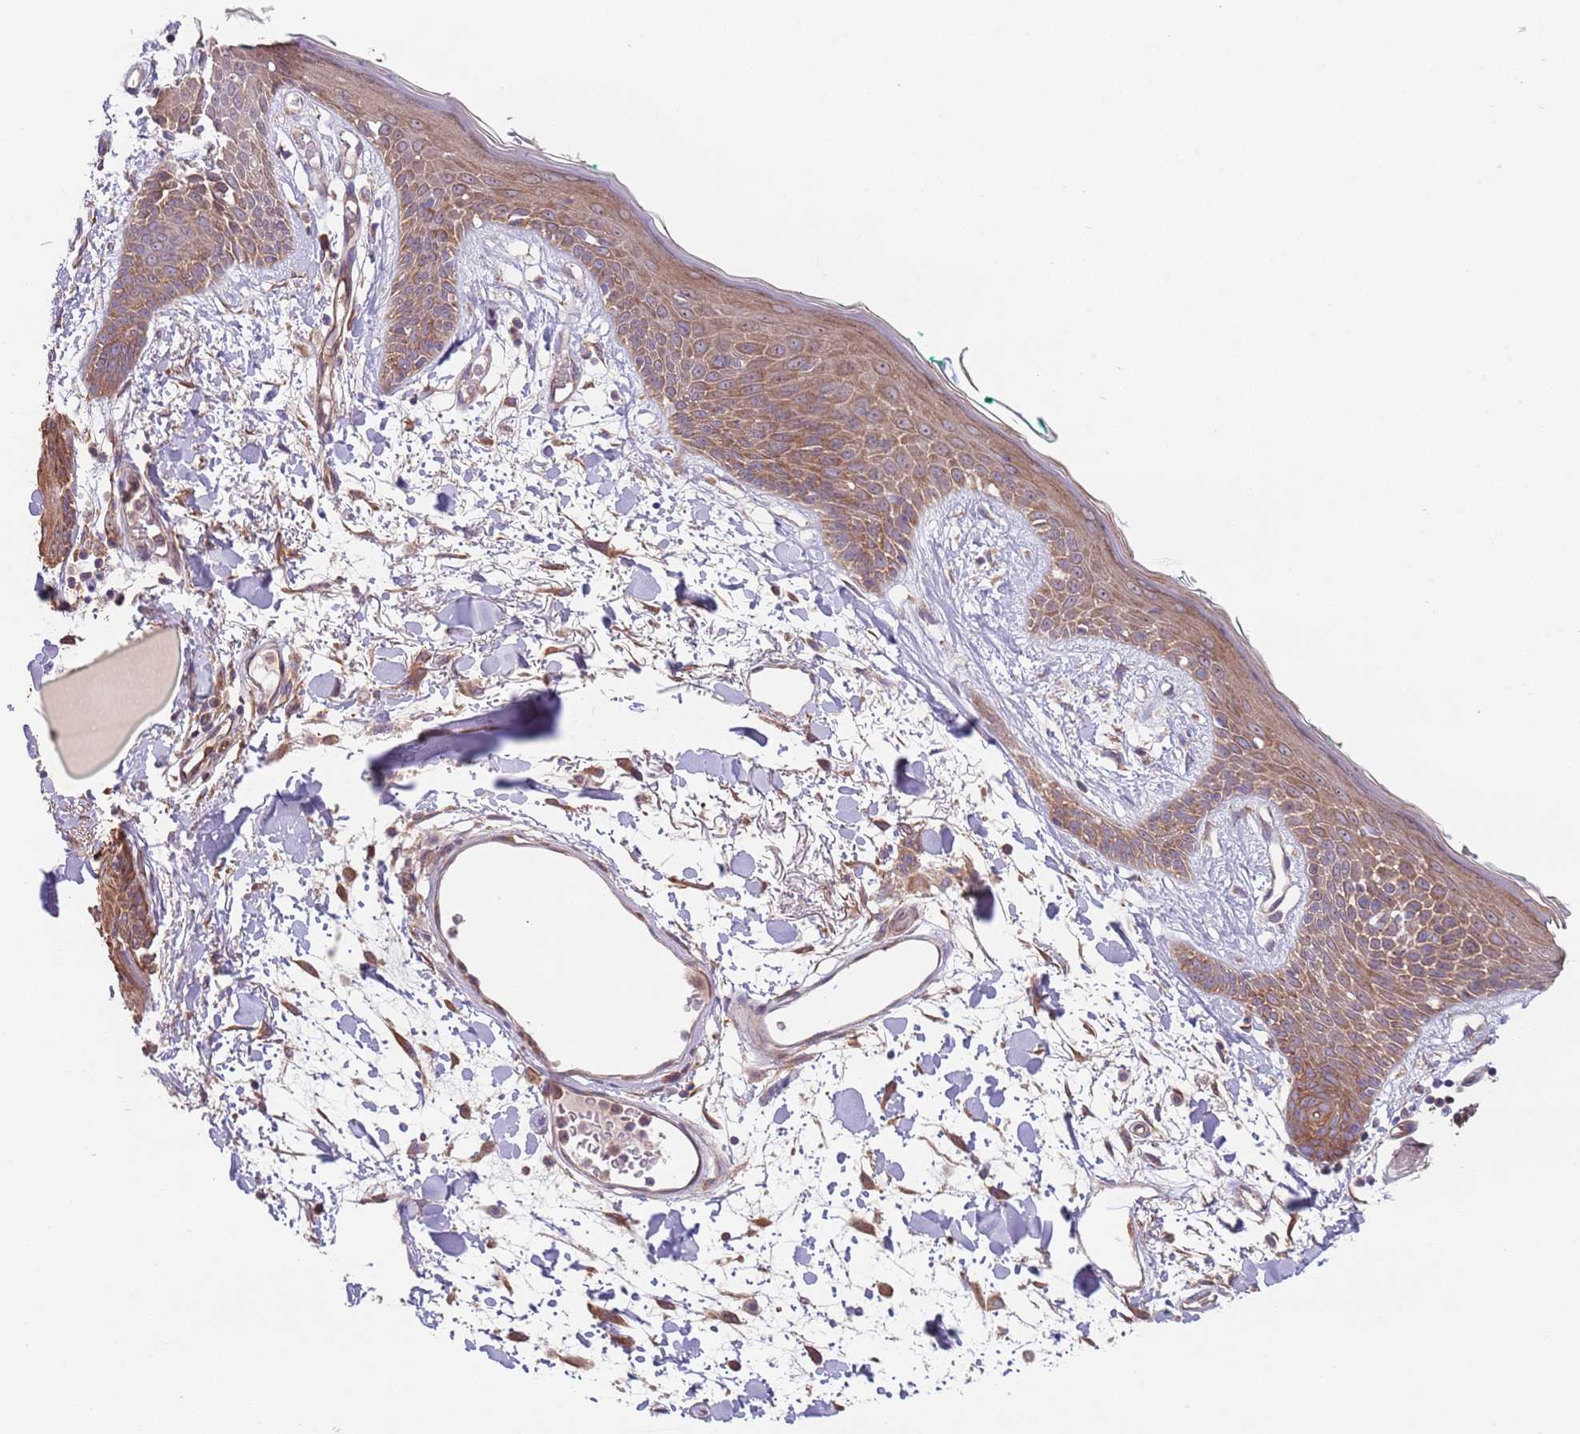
{"staining": {"intensity": "moderate", "quantity": ">75%", "location": "cytoplasmic/membranous"}, "tissue": "skin", "cell_type": "Fibroblasts", "image_type": "normal", "snomed": [{"axis": "morphology", "description": "Normal tissue, NOS"}, {"axis": "topography", "description": "Skin"}], "caption": "Immunohistochemistry (IHC) micrograph of normal skin: skin stained using immunohistochemistry reveals medium levels of moderate protein expression localized specifically in the cytoplasmic/membranous of fibroblasts, appearing as a cytoplasmic/membranous brown color.", "gene": "EIF3F", "patient": {"sex": "male", "age": 79}}